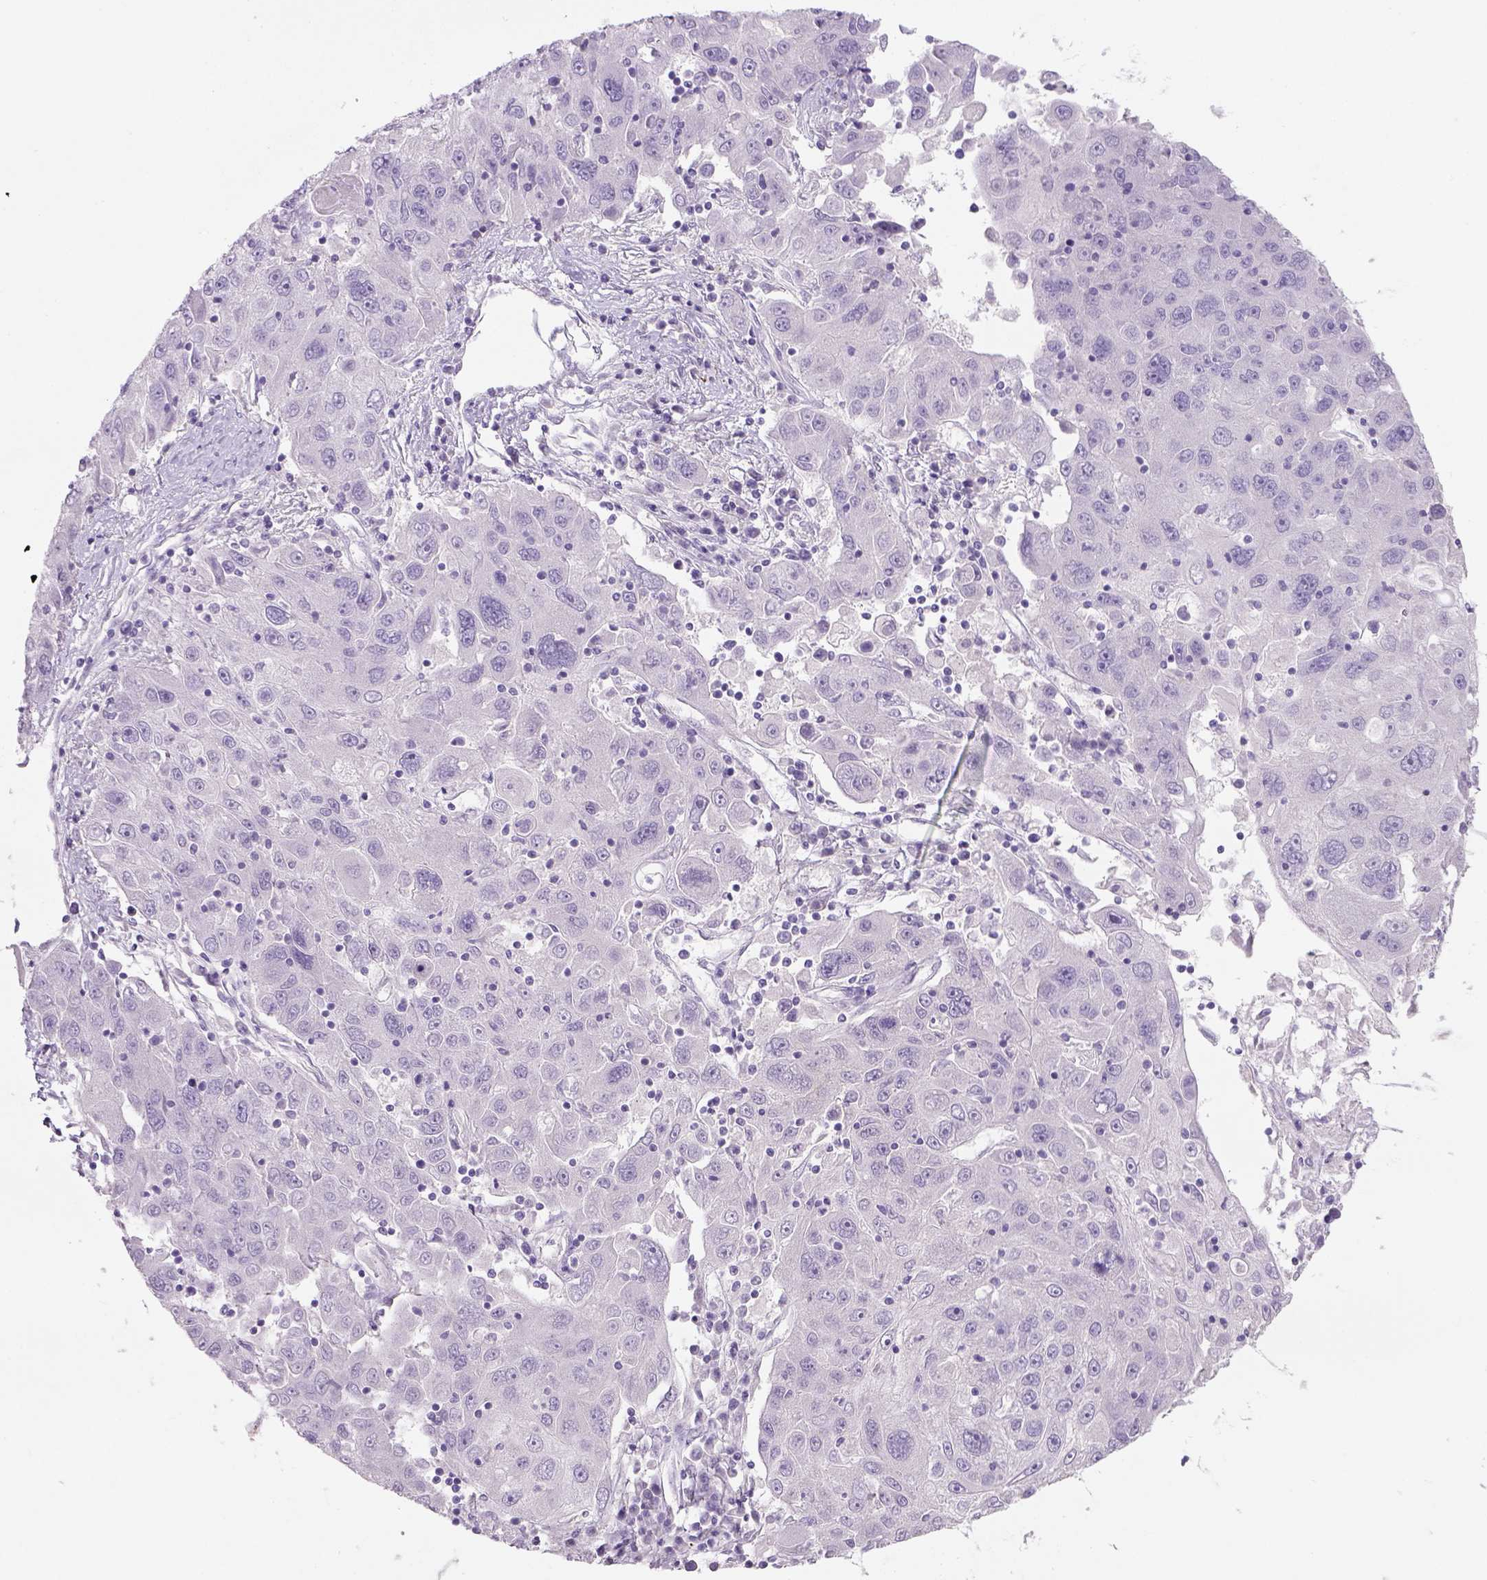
{"staining": {"intensity": "negative", "quantity": "none", "location": "none"}, "tissue": "stomach cancer", "cell_type": "Tumor cells", "image_type": "cancer", "snomed": [{"axis": "morphology", "description": "Adenocarcinoma, NOS"}, {"axis": "topography", "description": "Stomach"}], "caption": "DAB (3,3'-diaminobenzidine) immunohistochemical staining of human stomach cancer demonstrates no significant staining in tumor cells.", "gene": "TENM4", "patient": {"sex": "male", "age": 56}}